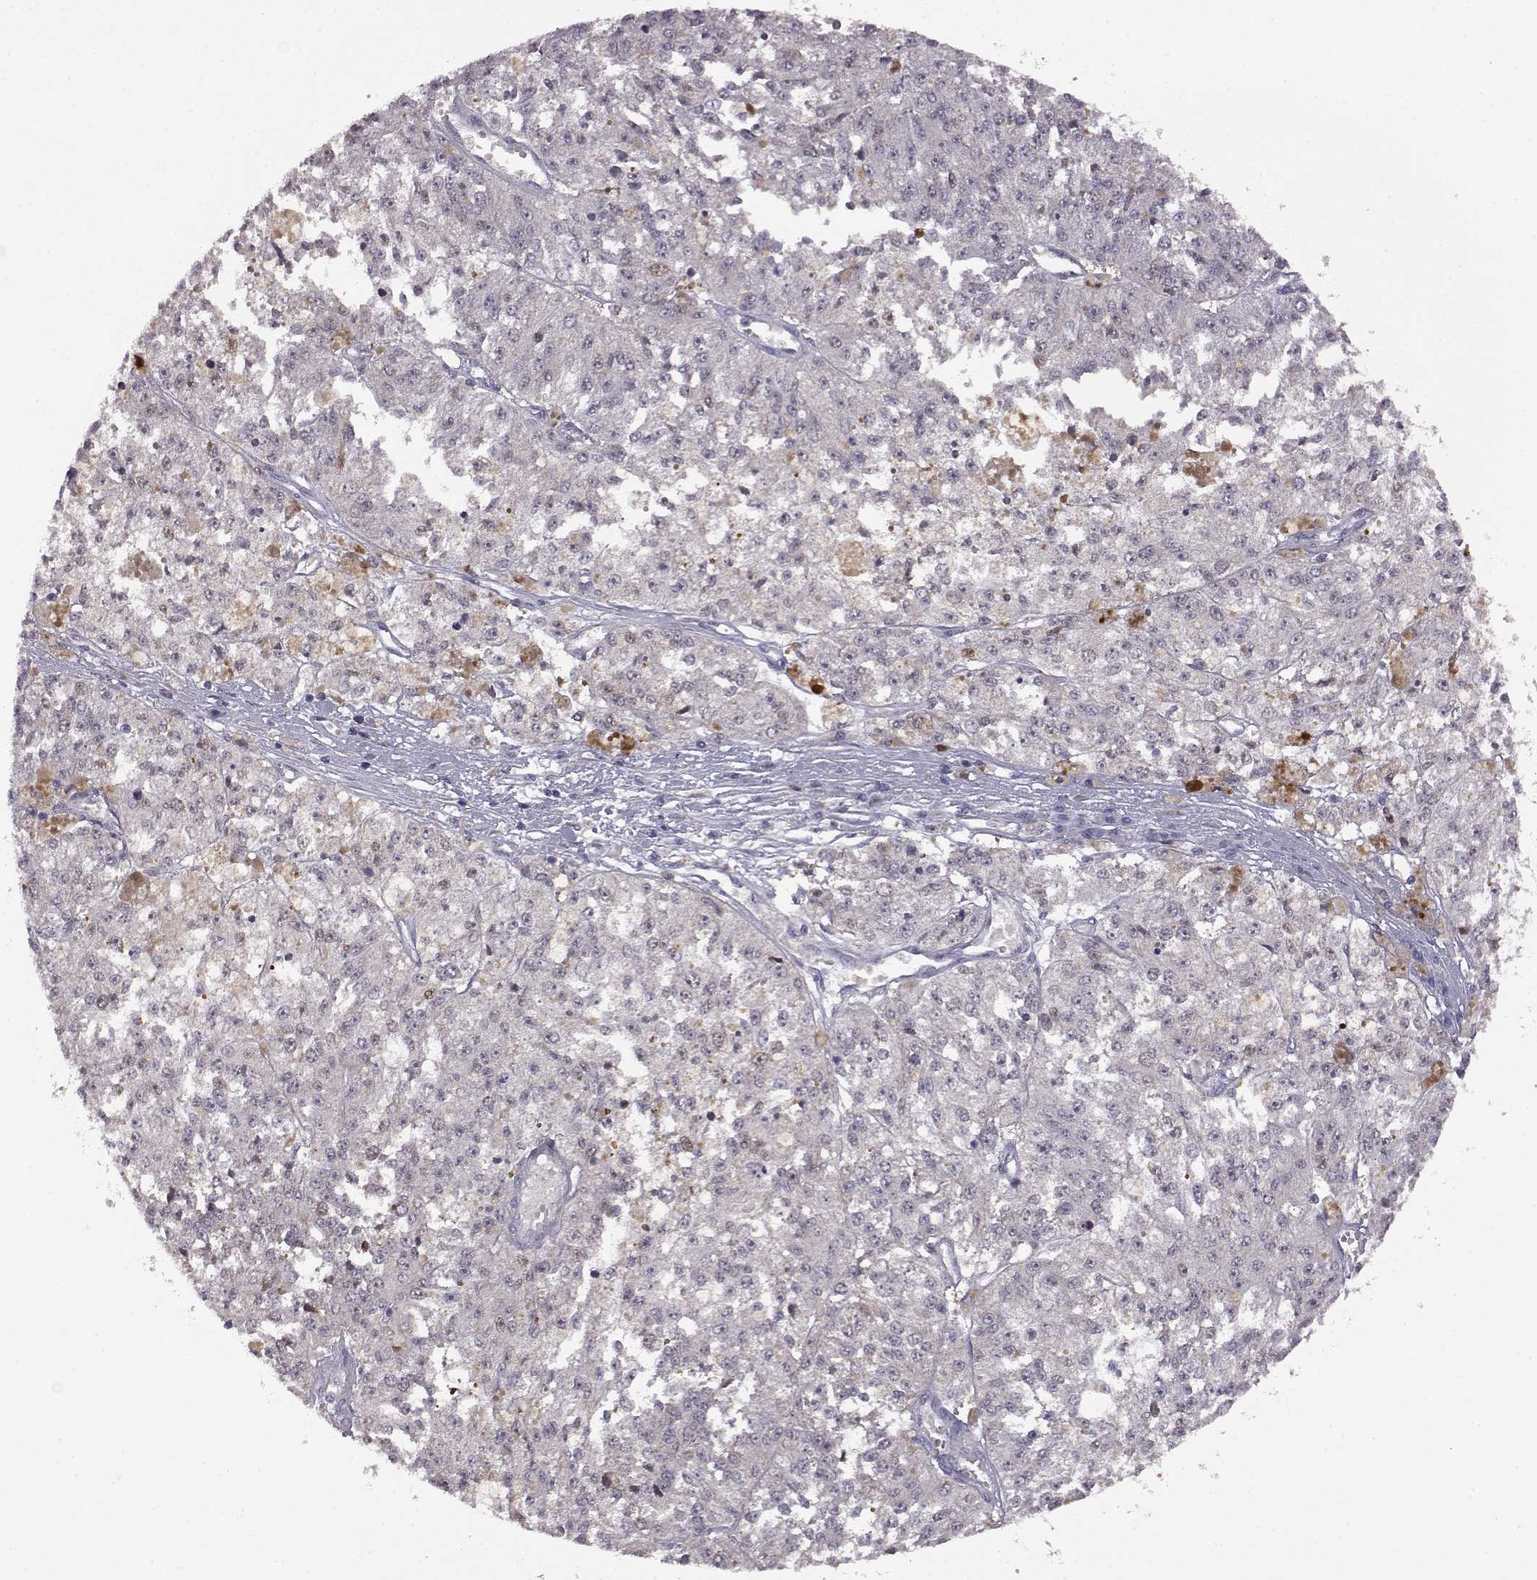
{"staining": {"intensity": "negative", "quantity": "none", "location": "none"}, "tissue": "melanoma", "cell_type": "Tumor cells", "image_type": "cancer", "snomed": [{"axis": "morphology", "description": "Malignant melanoma, Metastatic site"}, {"axis": "topography", "description": "Lymph node"}], "caption": "Human melanoma stained for a protein using IHC demonstrates no expression in tumor cells.", "gene": "VGF", "patient": {"sex": "female", "age": 64}}